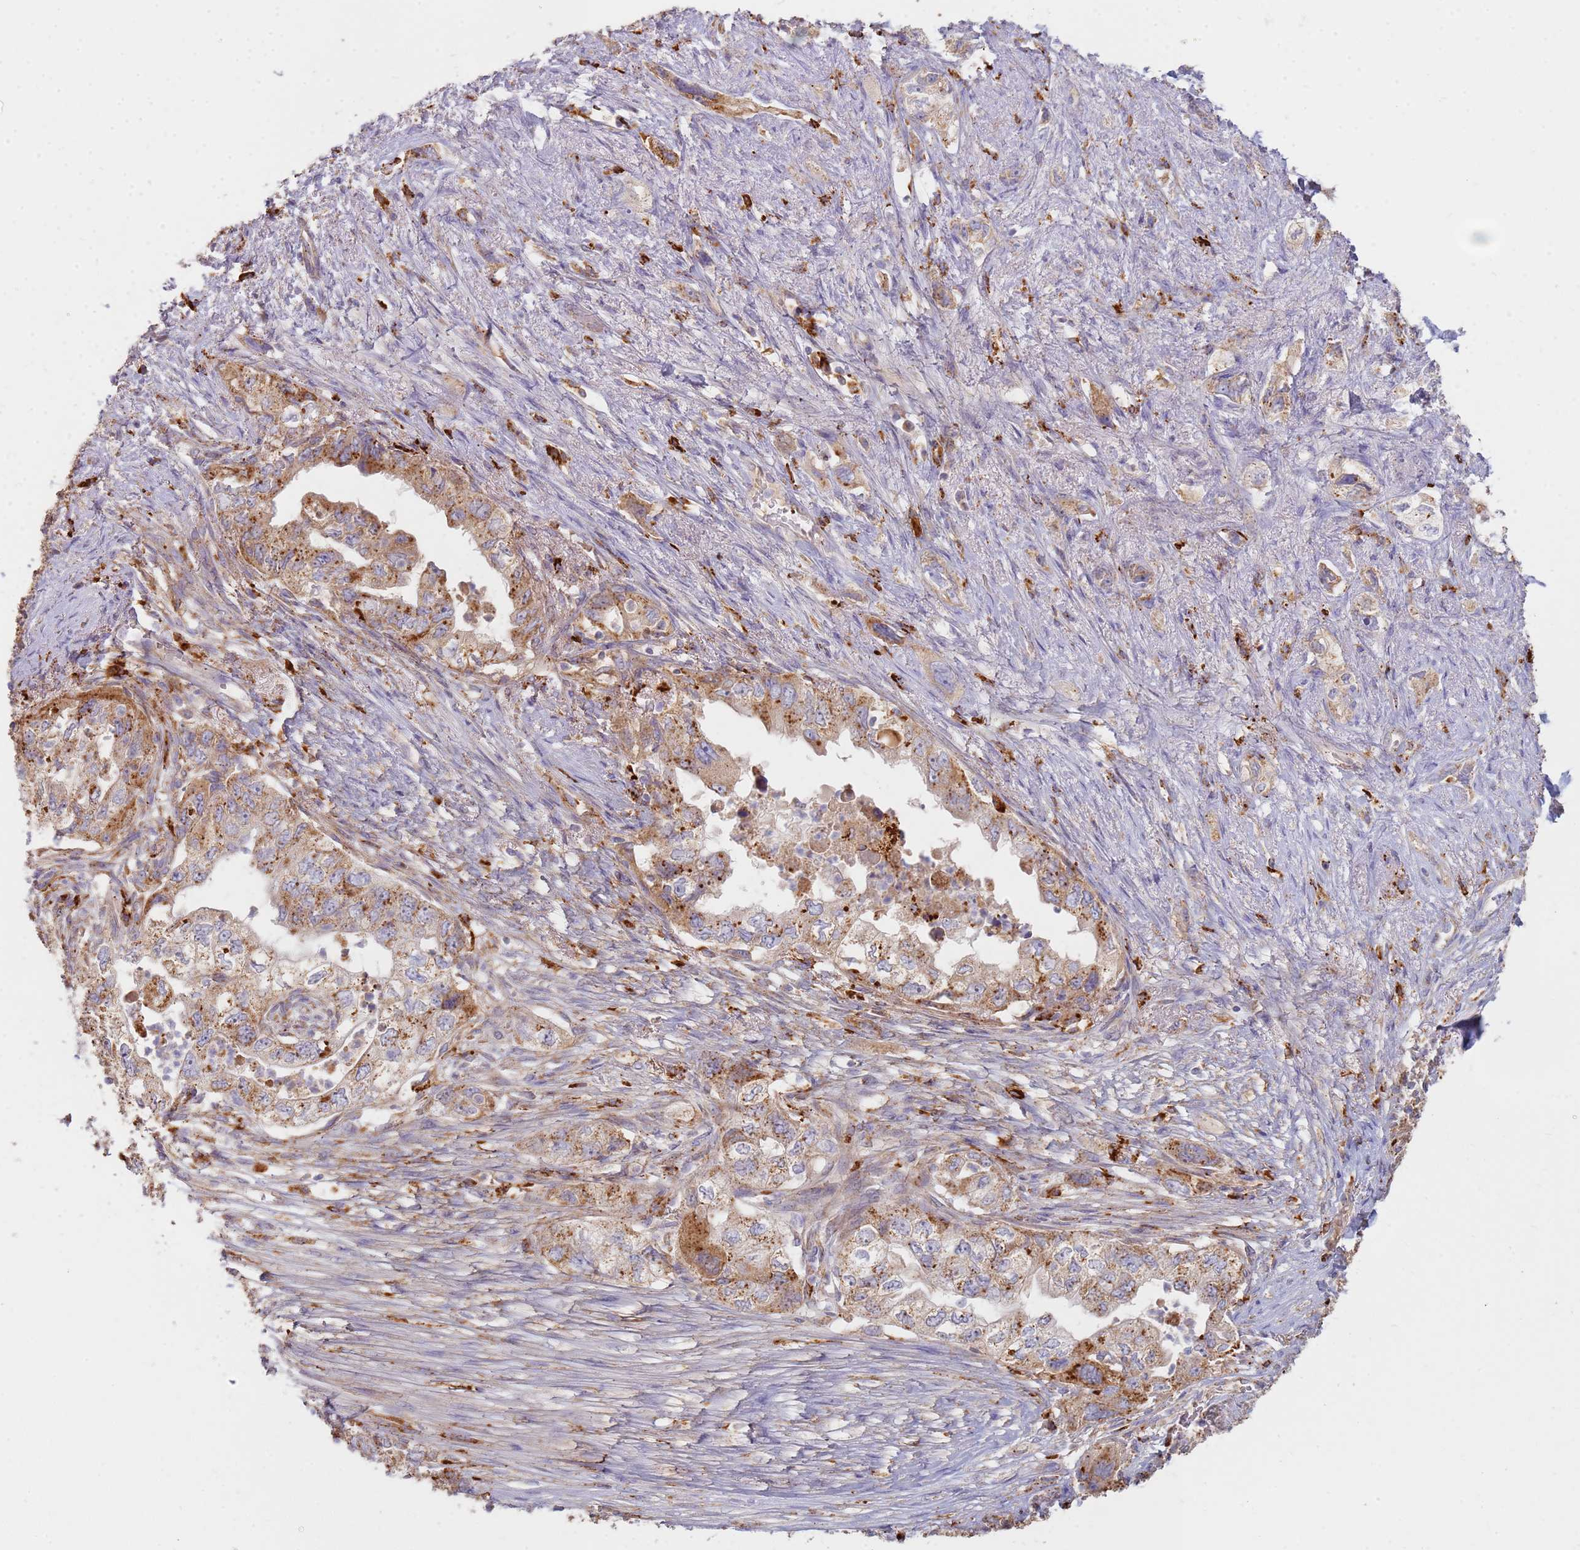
{"staining": {"intensity": "moderate", "quantity": ">75%", "location": "cytoplasmic/membranous"}, "tissue": "pancreatic cancer", "cell_type": "Tumor cells", "image_type": "cancer", "snomed": [{"axis": "morphology", "description": "Adenocarcinoma, NOS"}, {"axis": "topography", "description": "Pancreas"}], "caption": "Pancreatic cancer stained with DAB (3,3'-diaminobenzidine) immunohistochemistry displays medium levels of moderate cytoplasmic/membranous positivity in about >75% of tumor cells.", "gene": "TMEM229B", "patient": {"sex": "female", "age": 73}}